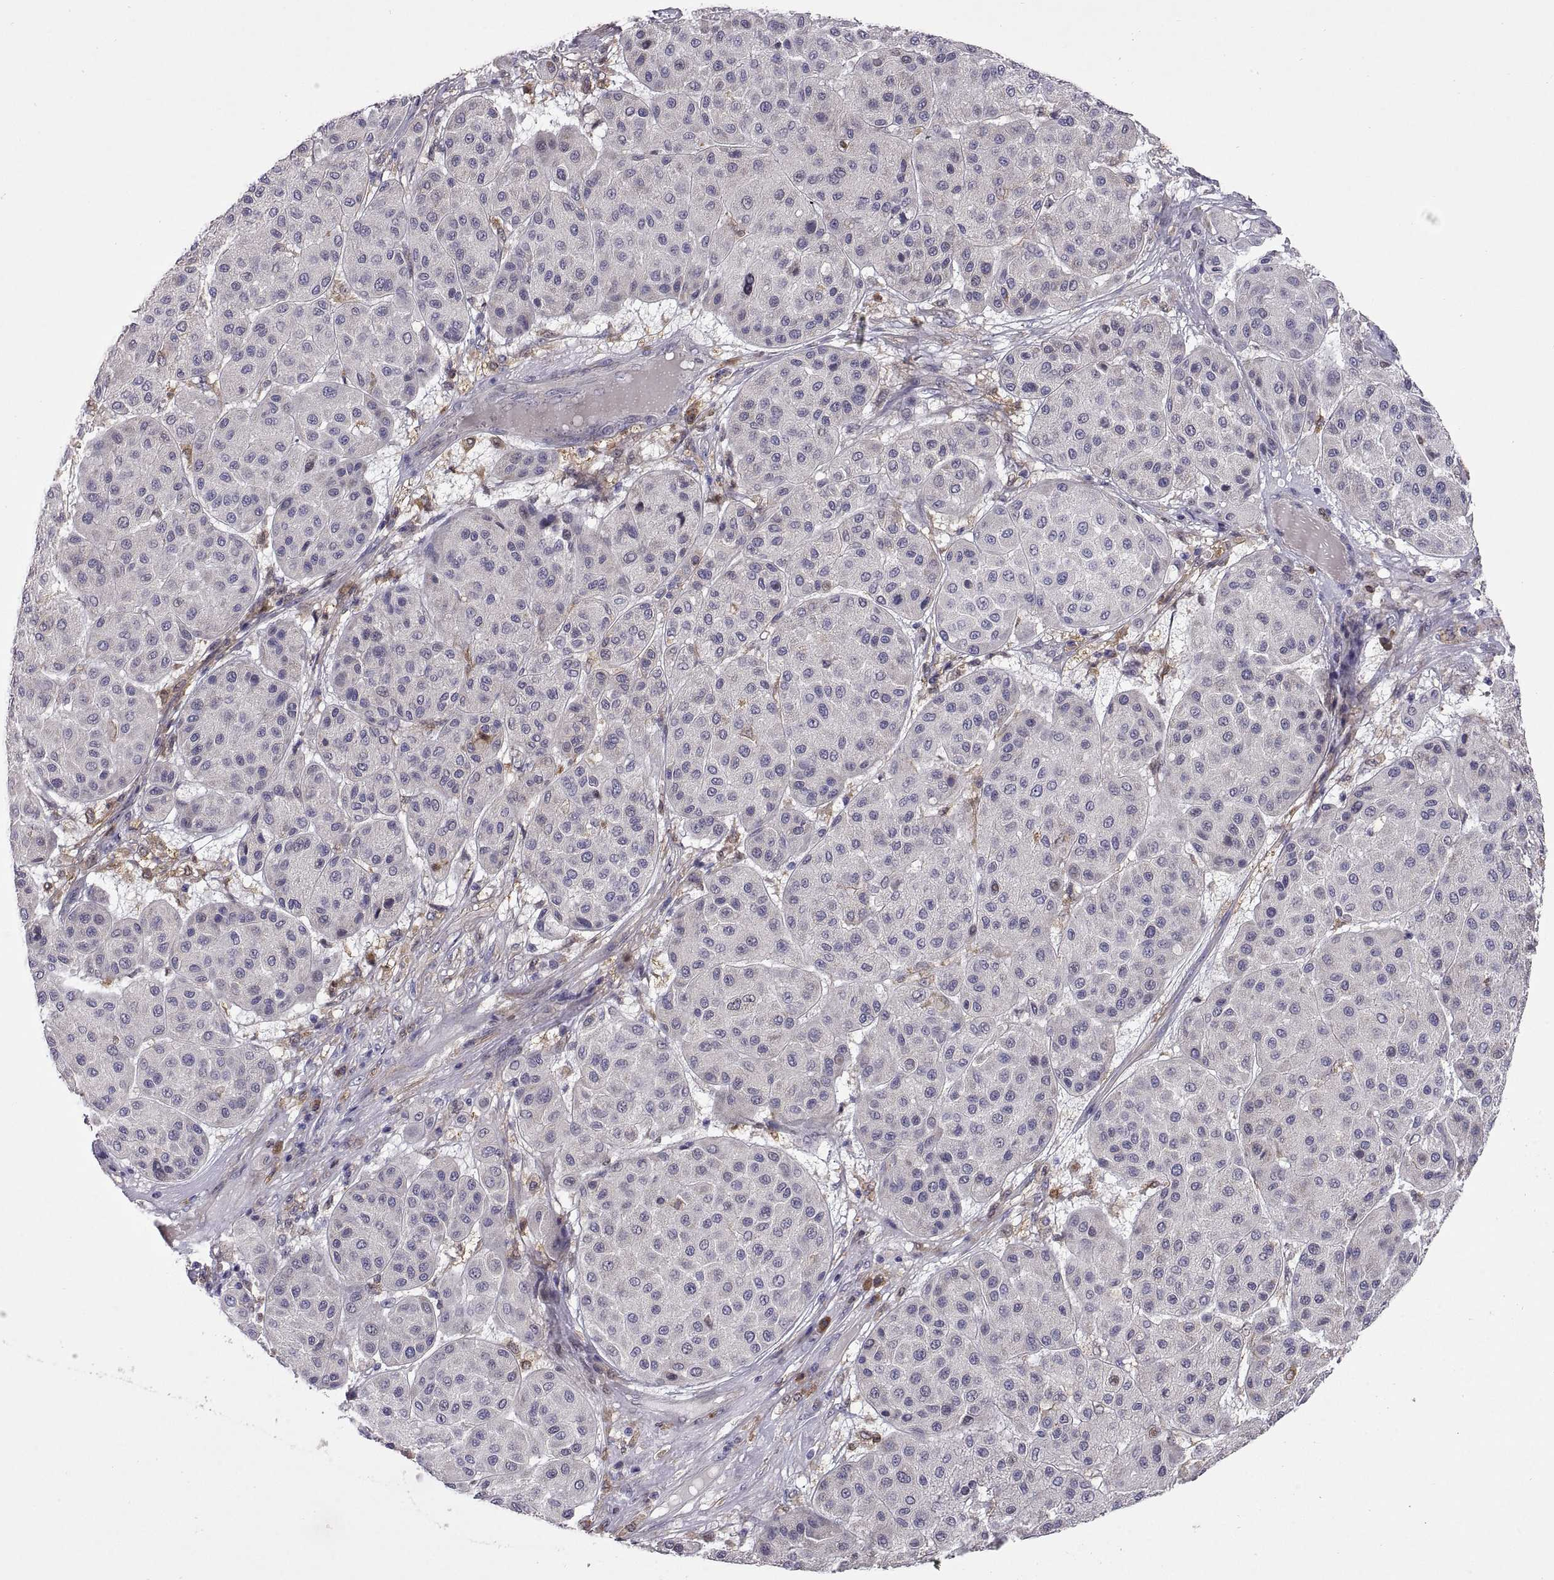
{"staining": {"intensity": "negative", "quantity": "none", "location": "none"}, "tissue": "melanoma", "cell_type": "Tumor cells", "image_type": "cancer", "snomed": [{"axis": "morphology", "description": "Malignant melanoma, Metastatic site"}, {"axis": "topography", "description": "Smooth muscle"}], "caption": "A micrograph of human malignant melanoma (metastatic site) is negative for staining in tumor cells.", "gene": "DOK3", "patient": {"sex": "male", "age": 41}}